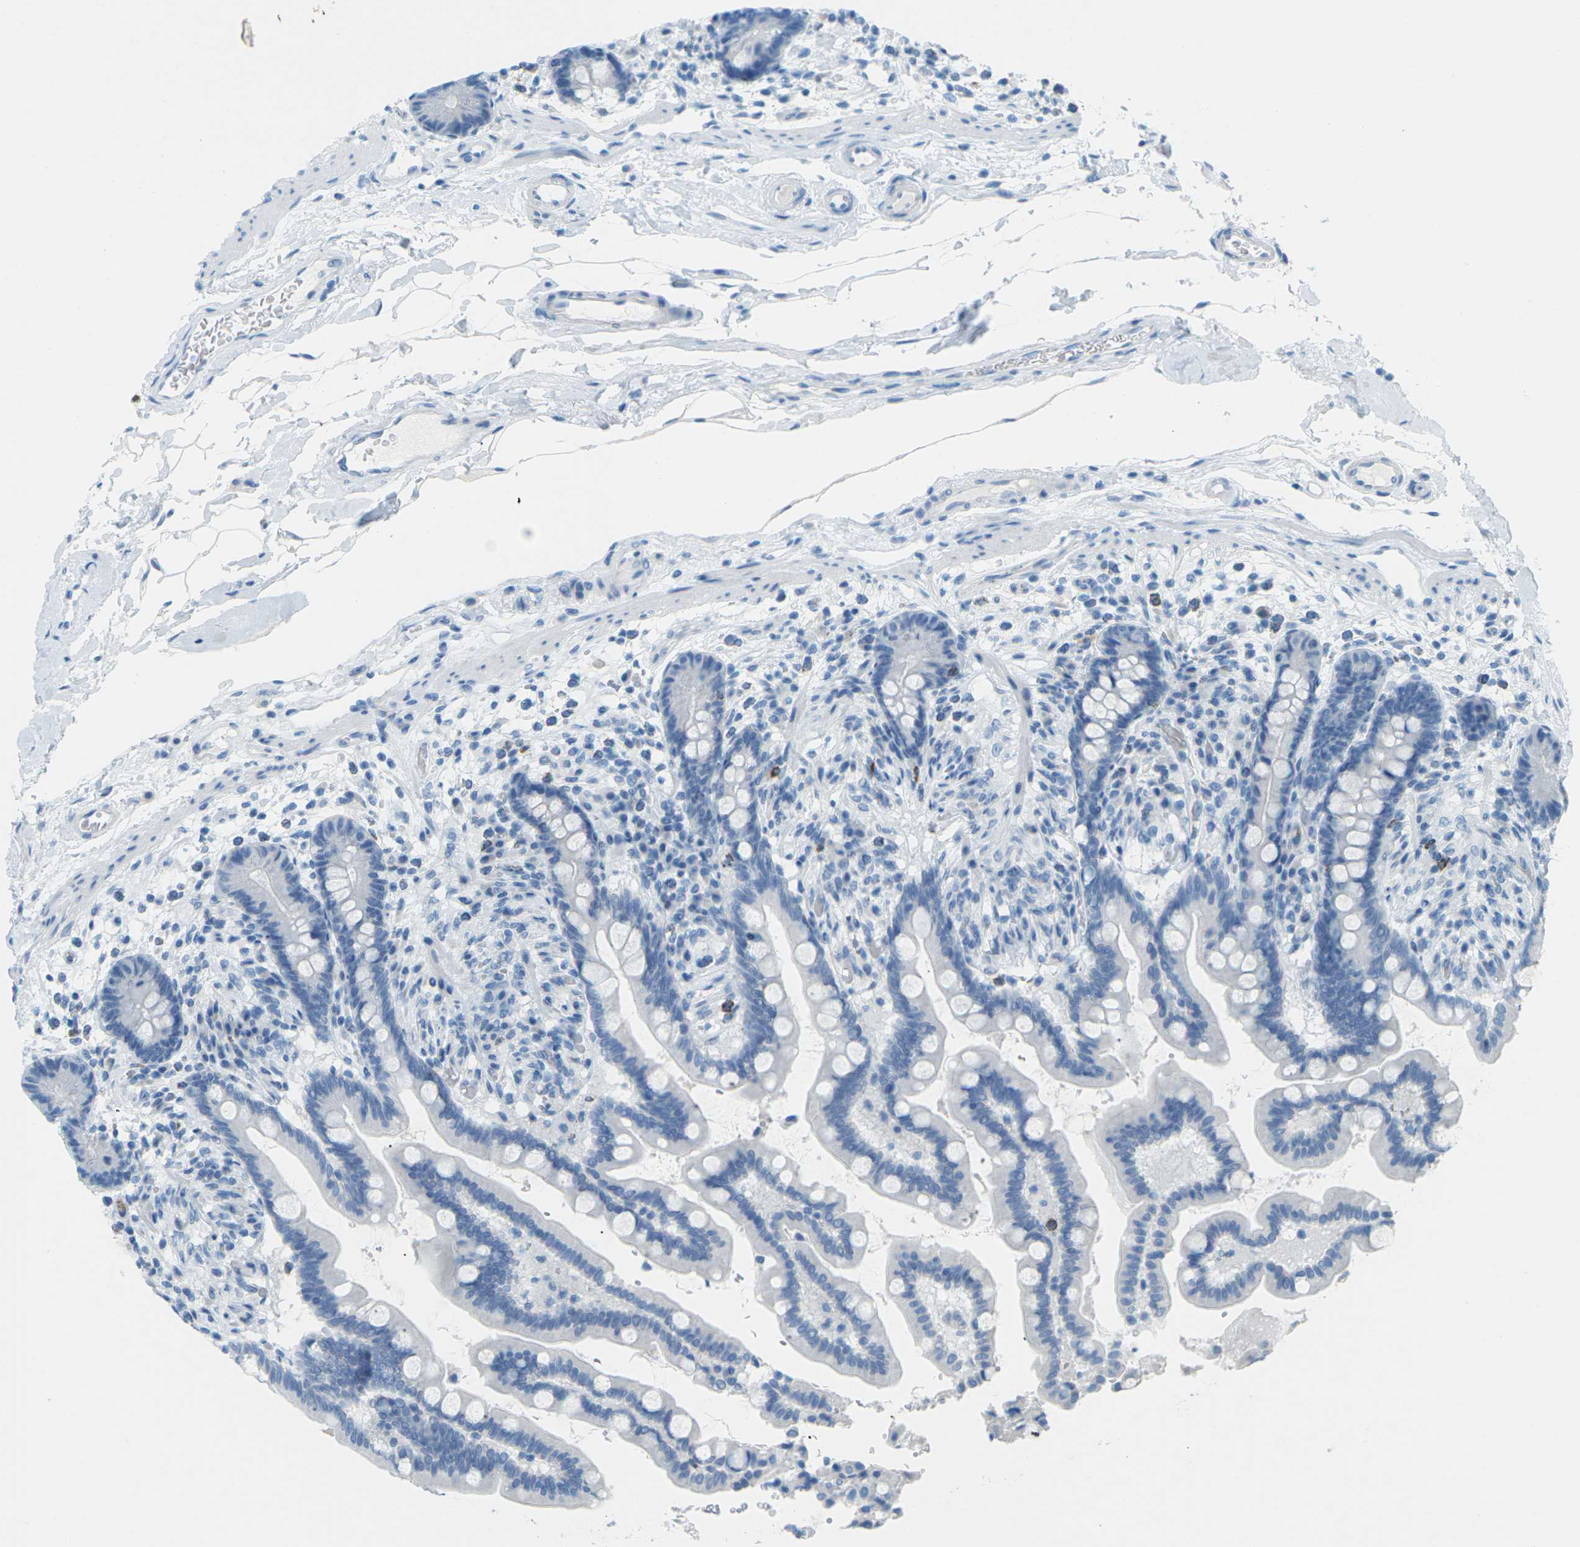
{"staining": {"intensity": "negative", "quantity": "none", "location": "none"}, "tissue": "colon", "cell_type": "Endothelial cells", "image_type": "normal", "snomed": [{"axis": "morphology", "description": "Normal tissue, NOS"}, {"axis": "topography", "description": "Colon"}], "caption": "Histopathology image shows no protein staining in endothelial cells of benign colon.", "gene": "CDH16", "patient": {"sex": "male", "age": 73}}